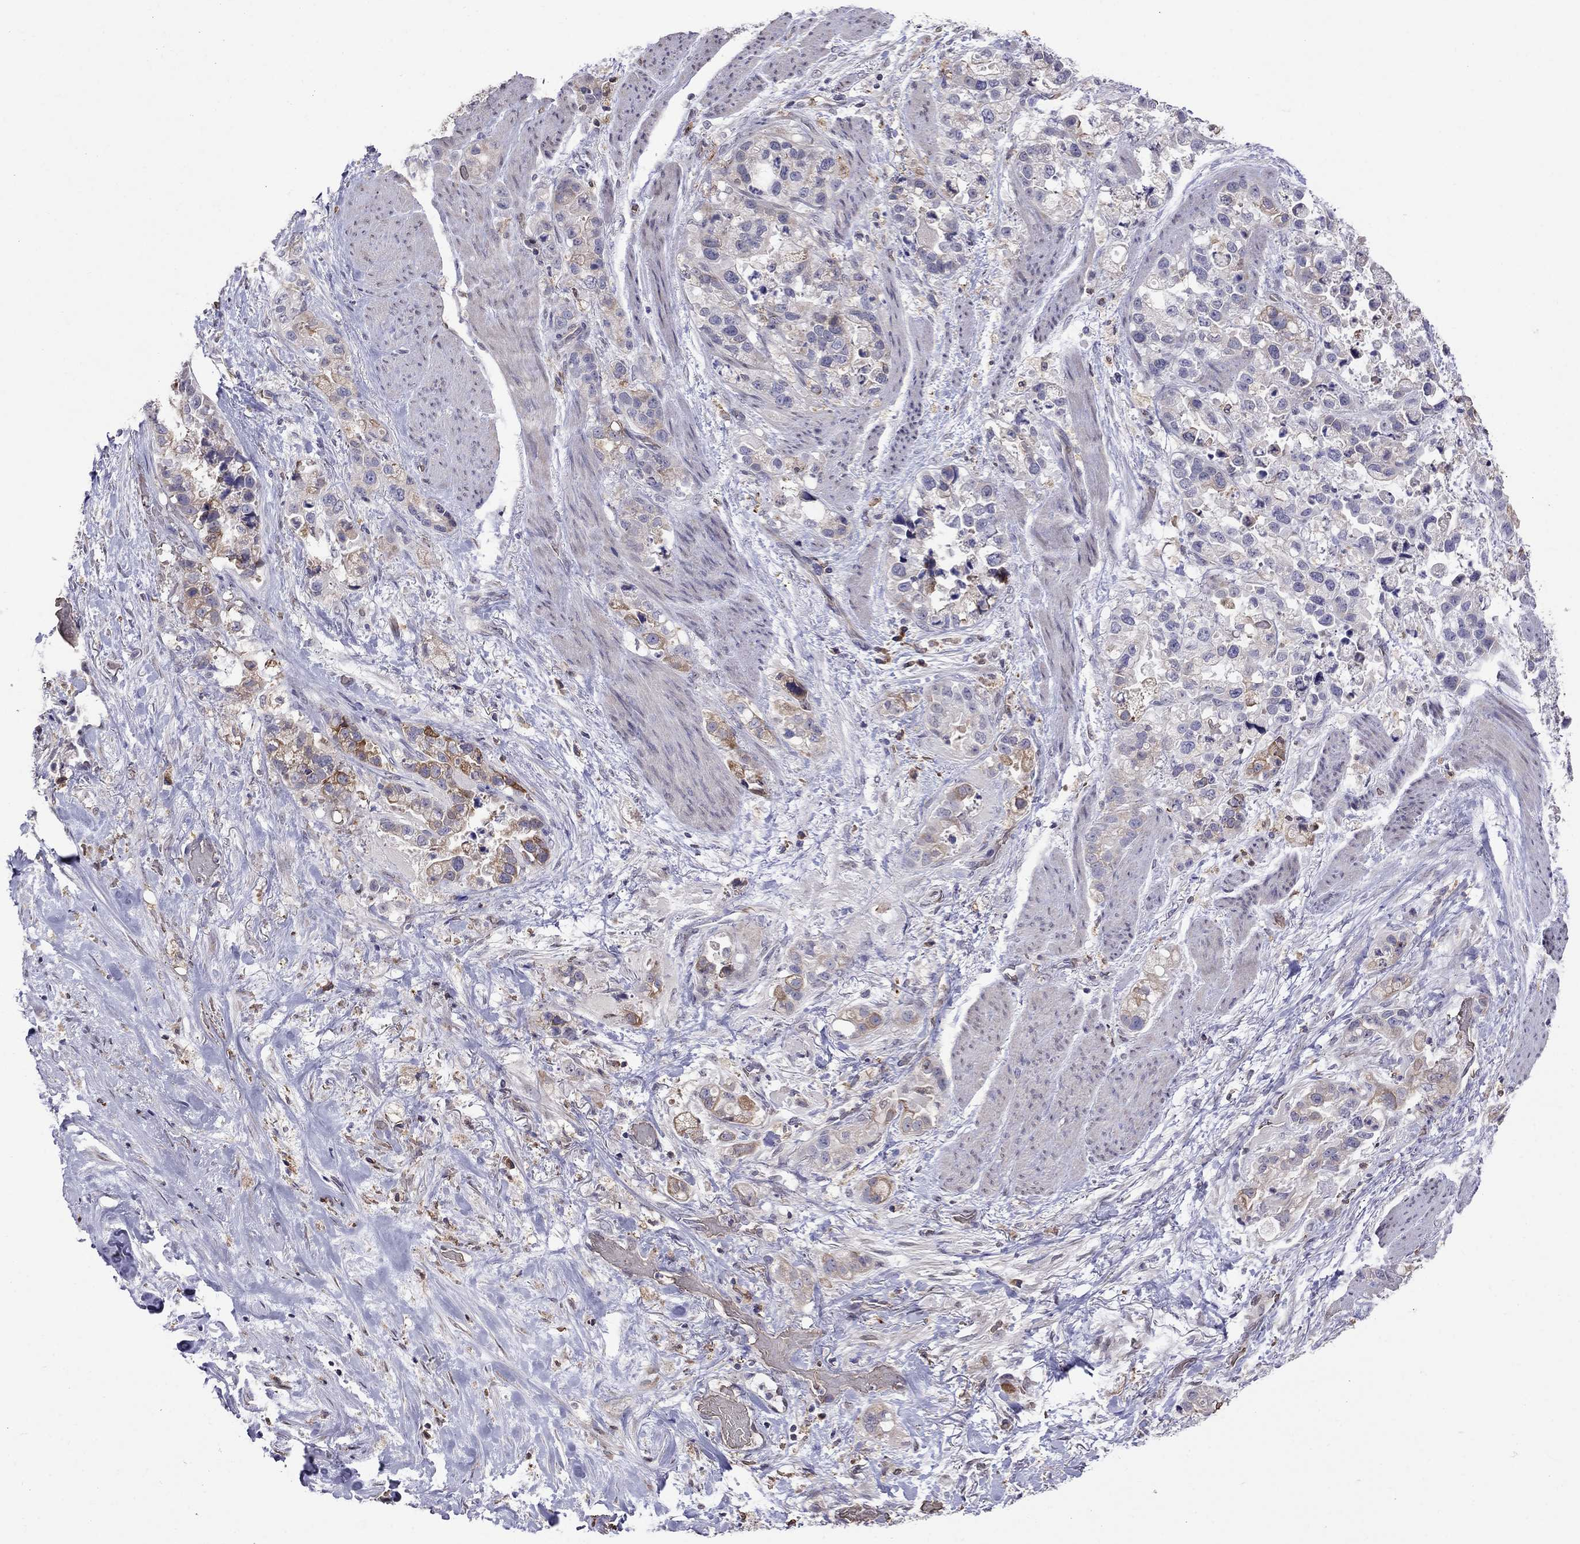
{"staining": {"intensity": "moderate", "quantity": "<25%", "location": "cytoplasmic/membranous"}, "tissue": "stomach cancer", "cell_type": "Tumor cells", "image_type": "cancer", "snomed": [{"axis": "morphology", "description": "Adenocarcinoma, NOS"}, {"axis": "topography", "description": "Stomach"}], "caption": "Stomach adenocarcinoma was stained to show a protein in brown. There is low levels of moderate cytoplasmic/membranous staining in approximately <25% of tumor cells.", "gene": "ADAM28", "patient": {"sex": "male", "age": 59}}